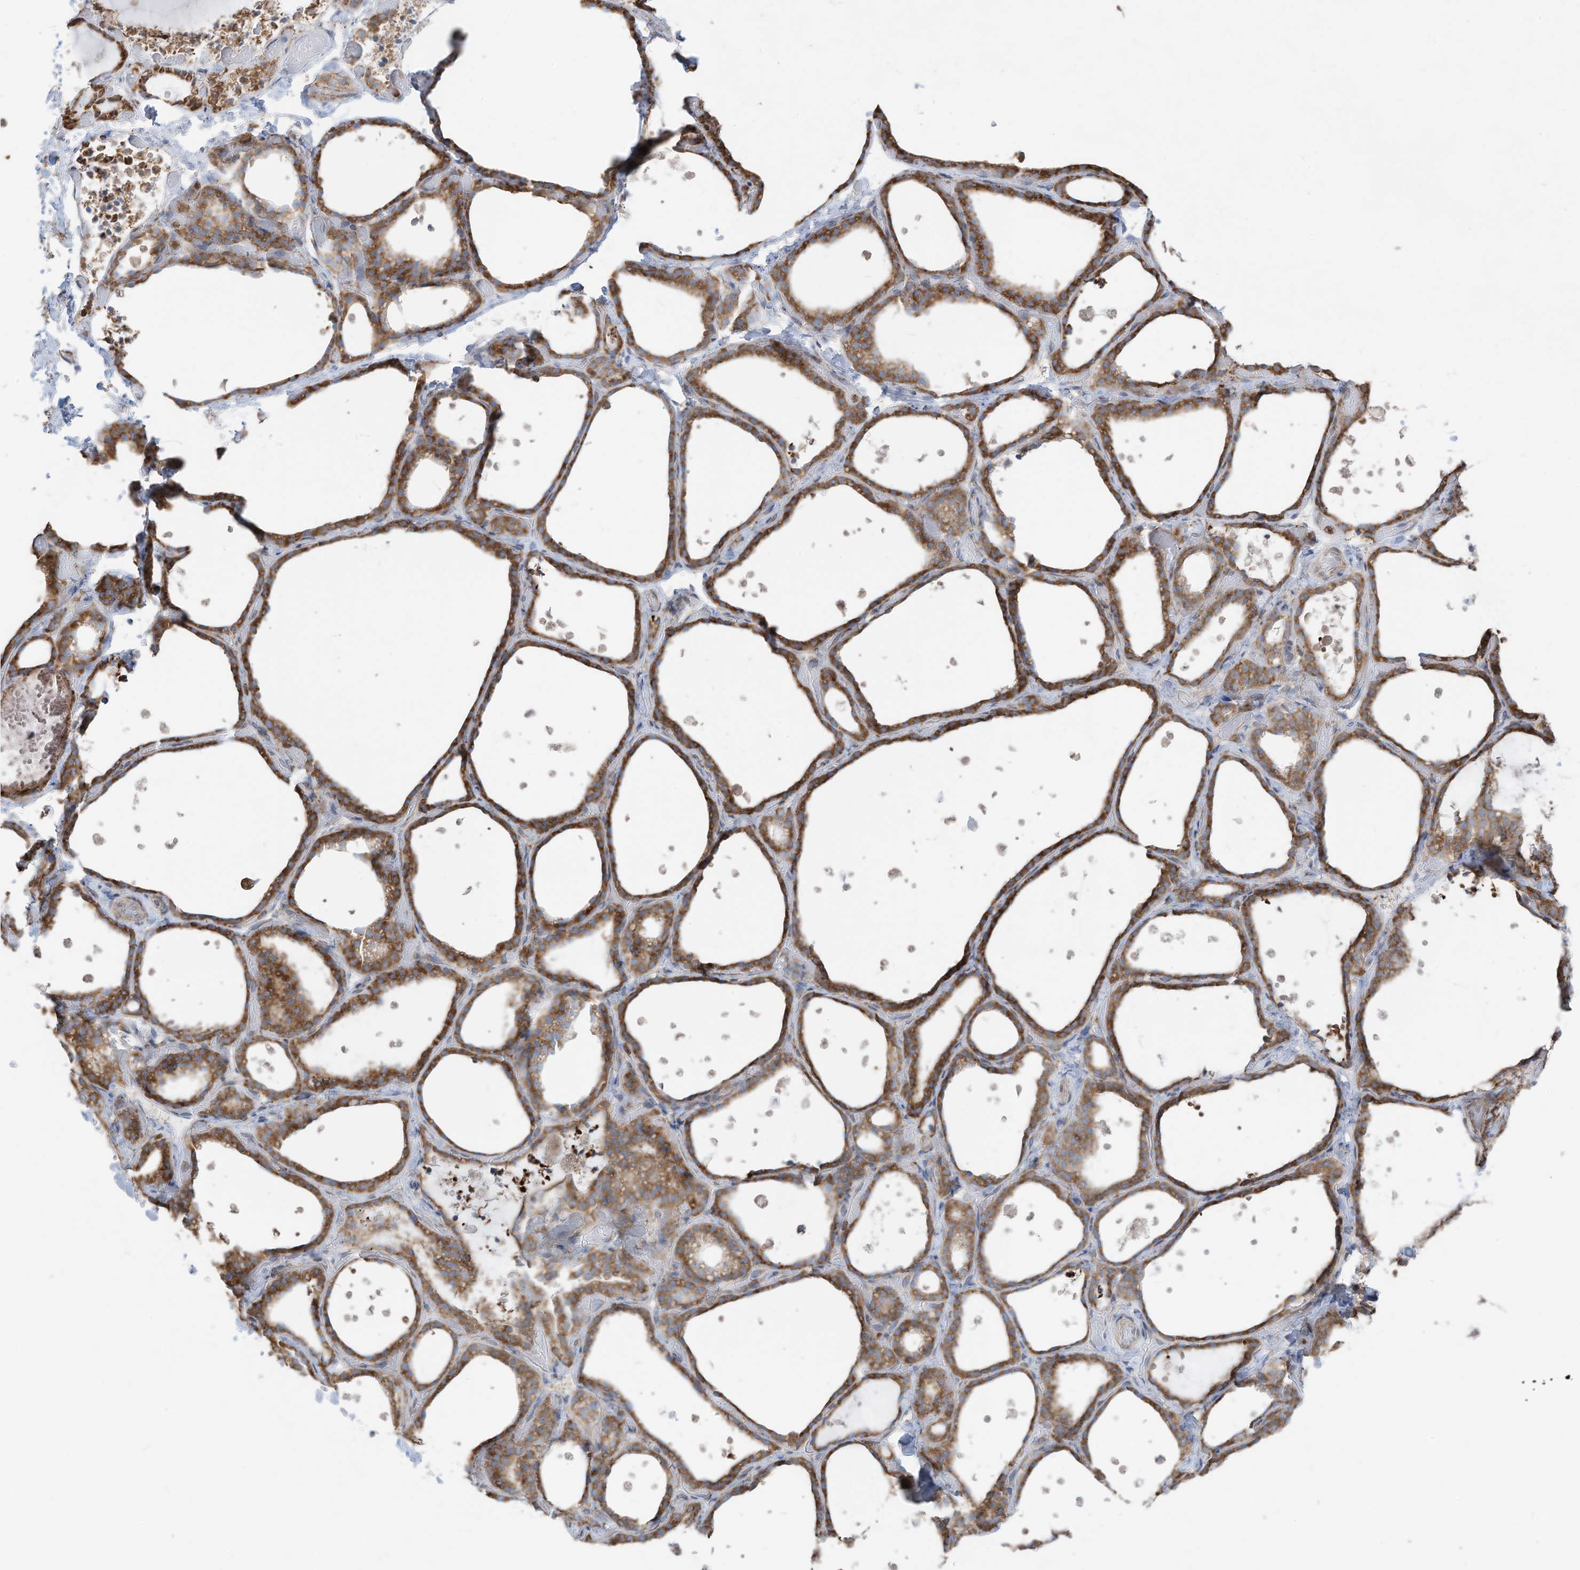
{"staining": {"intensity": "moderate", "quantity": ">75%", "location": "cytoplasmic/membranous"}, "tissue": "thyroid gland", "cell_type": "Glandular cells", "image_type": "normal", "snomed": [{"axis": "morphology", "description": "Normal tissue, NOS"}, {"axis": "topography", "description": "Thyroid gland"}], "caption": "Immunohistochemical staining of normal thyroid gland demonstrates >75% levels of moderate cytoplasmic/membranous protein staining in approximately >75% of glandular cells. The staining was performed using DAB (3,3'-diaminobenzidine) to visualize the protein expression in brown, while the nuclei were stained in blue with hematoxylin (Magnification: 20x).", "gene": "ZNF354C", "patient": {"sex": "female", "age": 44}}